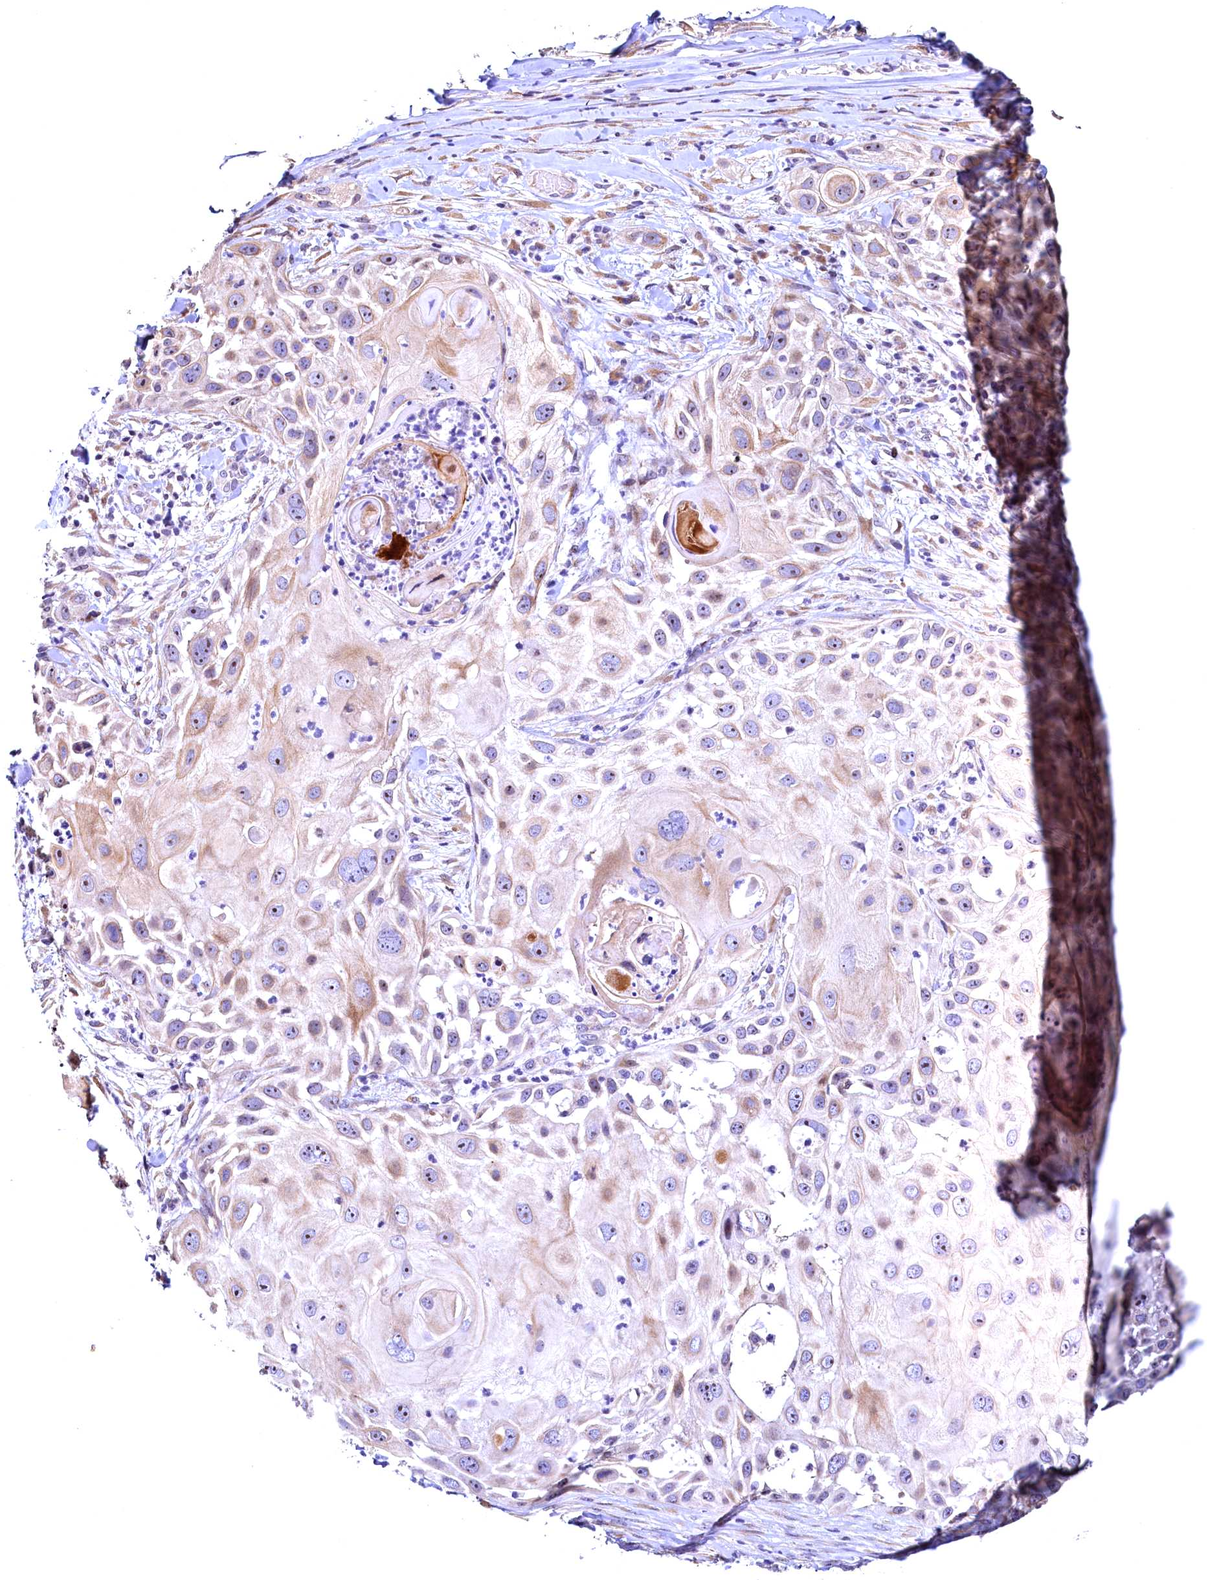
{"staining": {"intensity": "weak", "quantity": "<25%", "location": "cytoplasmic/membranous"}, "tissue": "skin cancer", "cell_type": "Tumor cells", "image_type": "cancer", "snomed": [{"axis": "morphology", "description": "Squamous cell carcinoma, NOS"}, {"axis": "topography", "description": "Skin"}], "caption": "Human squamous cell carcinoma (skin) stained for a protein using IHC shows no expression in tumor cells.", "gene": "LATS2", "patient": {"sex": "female", "age": 44}}